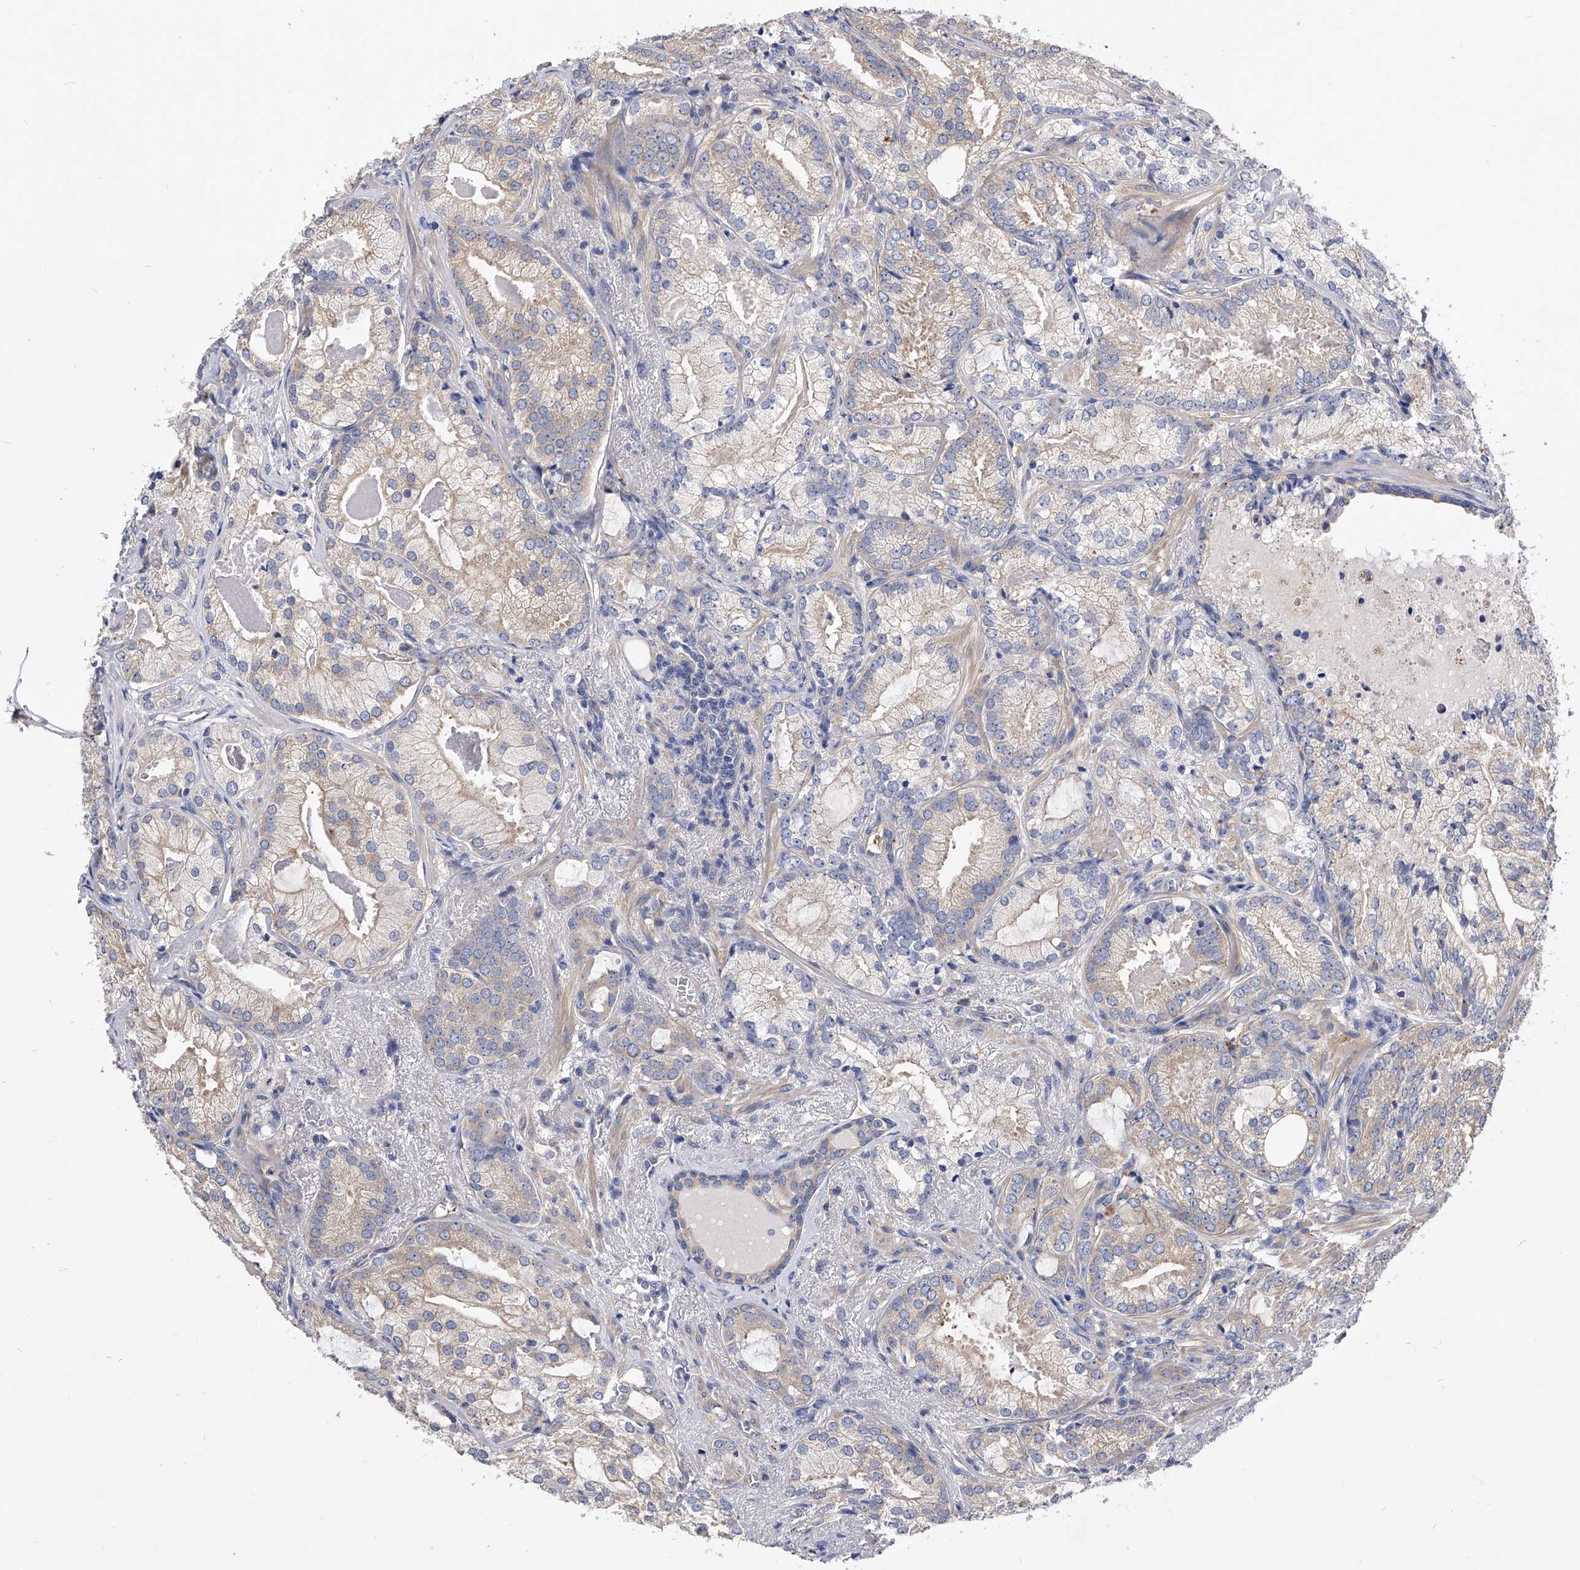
{"staining": {"intensity": "negative", "quantity": "none", "location": "none"}, "tissue": "prostate cancer", "cell_type": "Tumor cells", "image_type": "cancer", "snomed": [{"axis": "morphology", "description": "Normal morphology"}, {"axis": "morphology", "description": "Adenocarcinoma, Low grade"}, {"axis": "topography", "description": "Prostate"}], "caption": "Prostate cancer was stained to show a protein in brown. There is no significant positivity in tumor cells. Nuclei are stained in blue.", "gene": "PPP5C", "patient": {"sex": "male", "age": 72}}